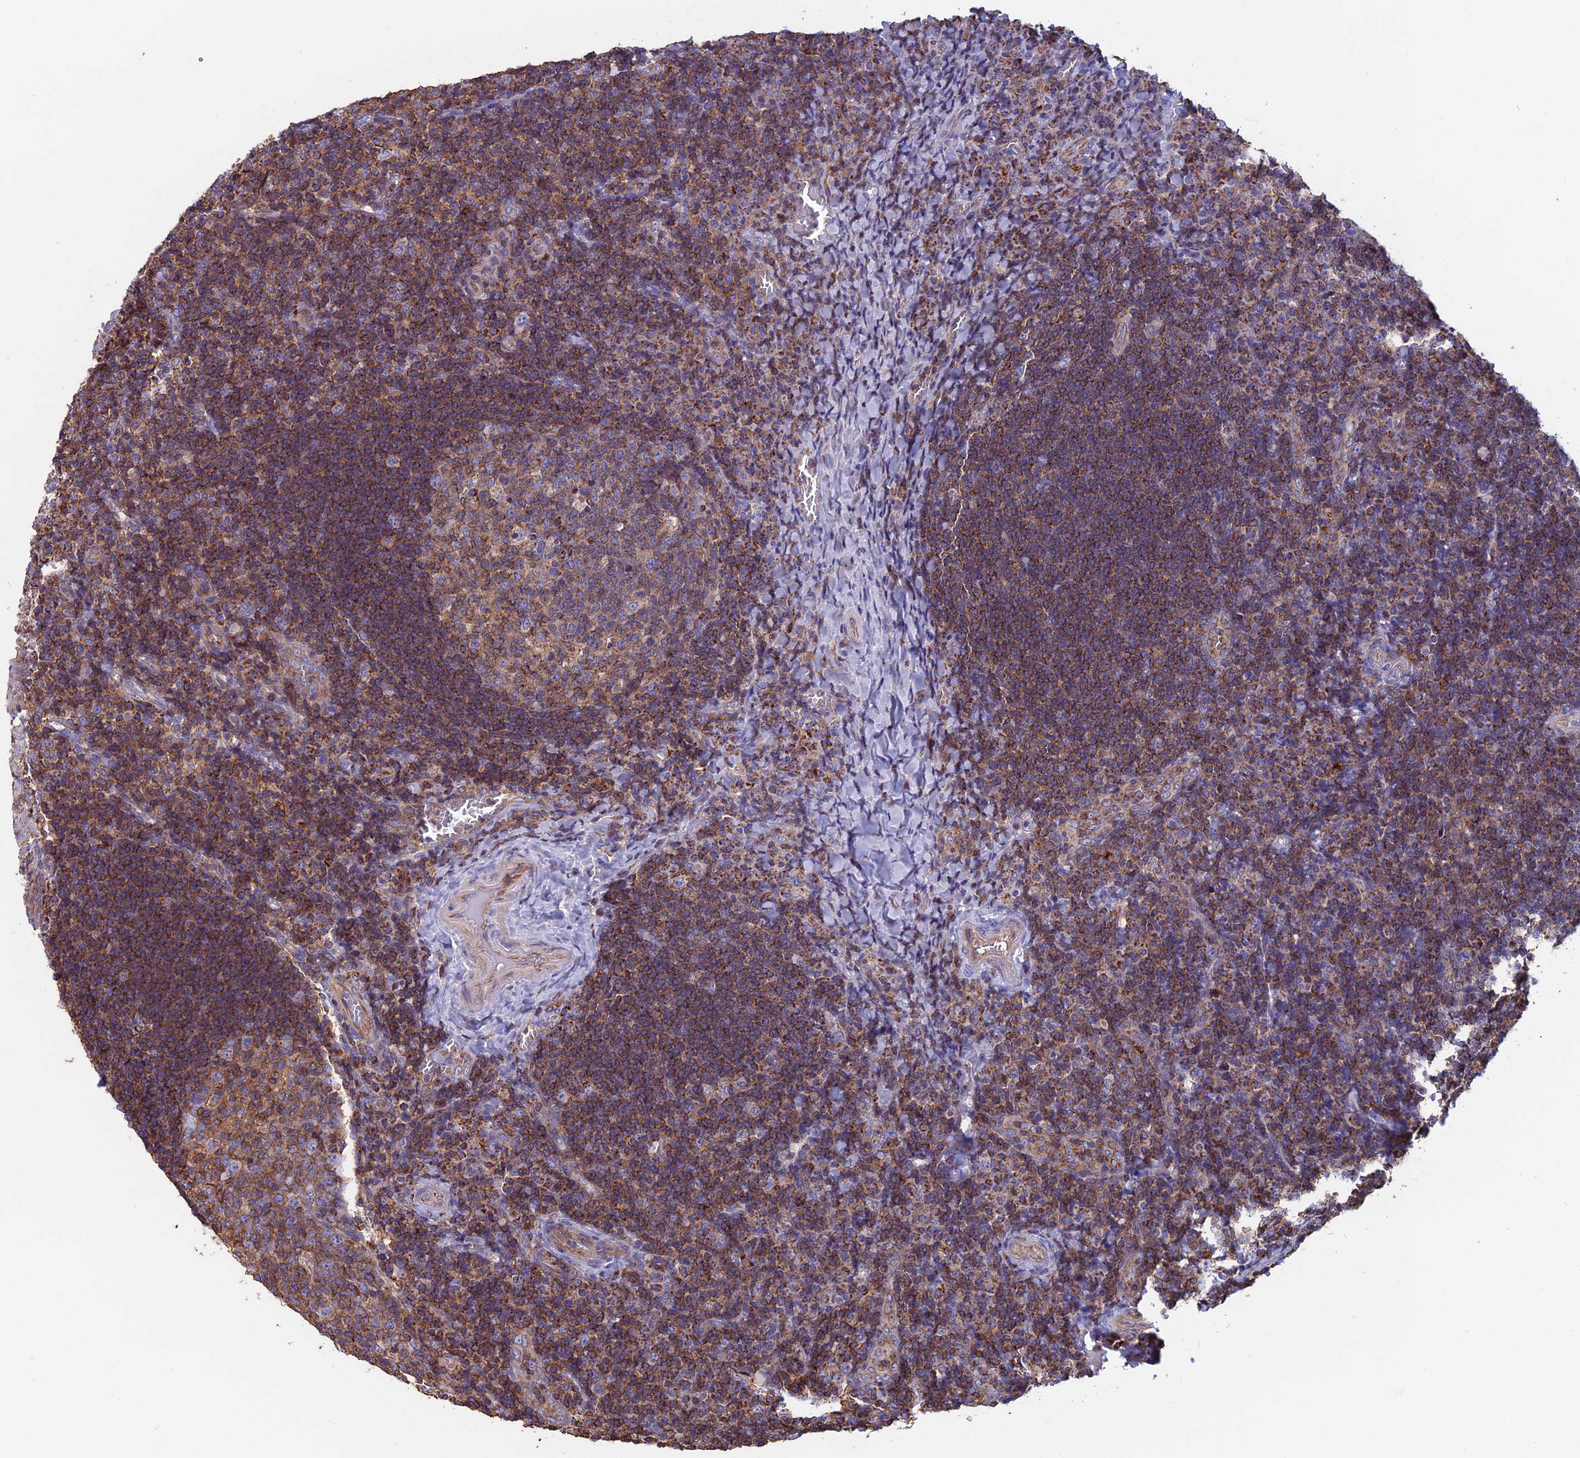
{"staining": {"intensity": "moderate", "quantity": ">75%", "location": "cytoplasmic/membranous"}, "tissue": "tonsil", "cell_type": "Germinal center cells", "image_type": "normal", "snomed": [{"axis": "morphology", "description": "Normal tissue, NOS"}, {"axis": "topography", "description": "Tonsil"}], "caption": "This histopathology image shows immunohistochemistry (IHC) staining of unremarkable human tonsil, with medium moderate cytoplasmic/membranous expression in about >75% of germinal center cells.", "gene": "HSD17B8", "patient": {"sex": "male", "age": 17}}